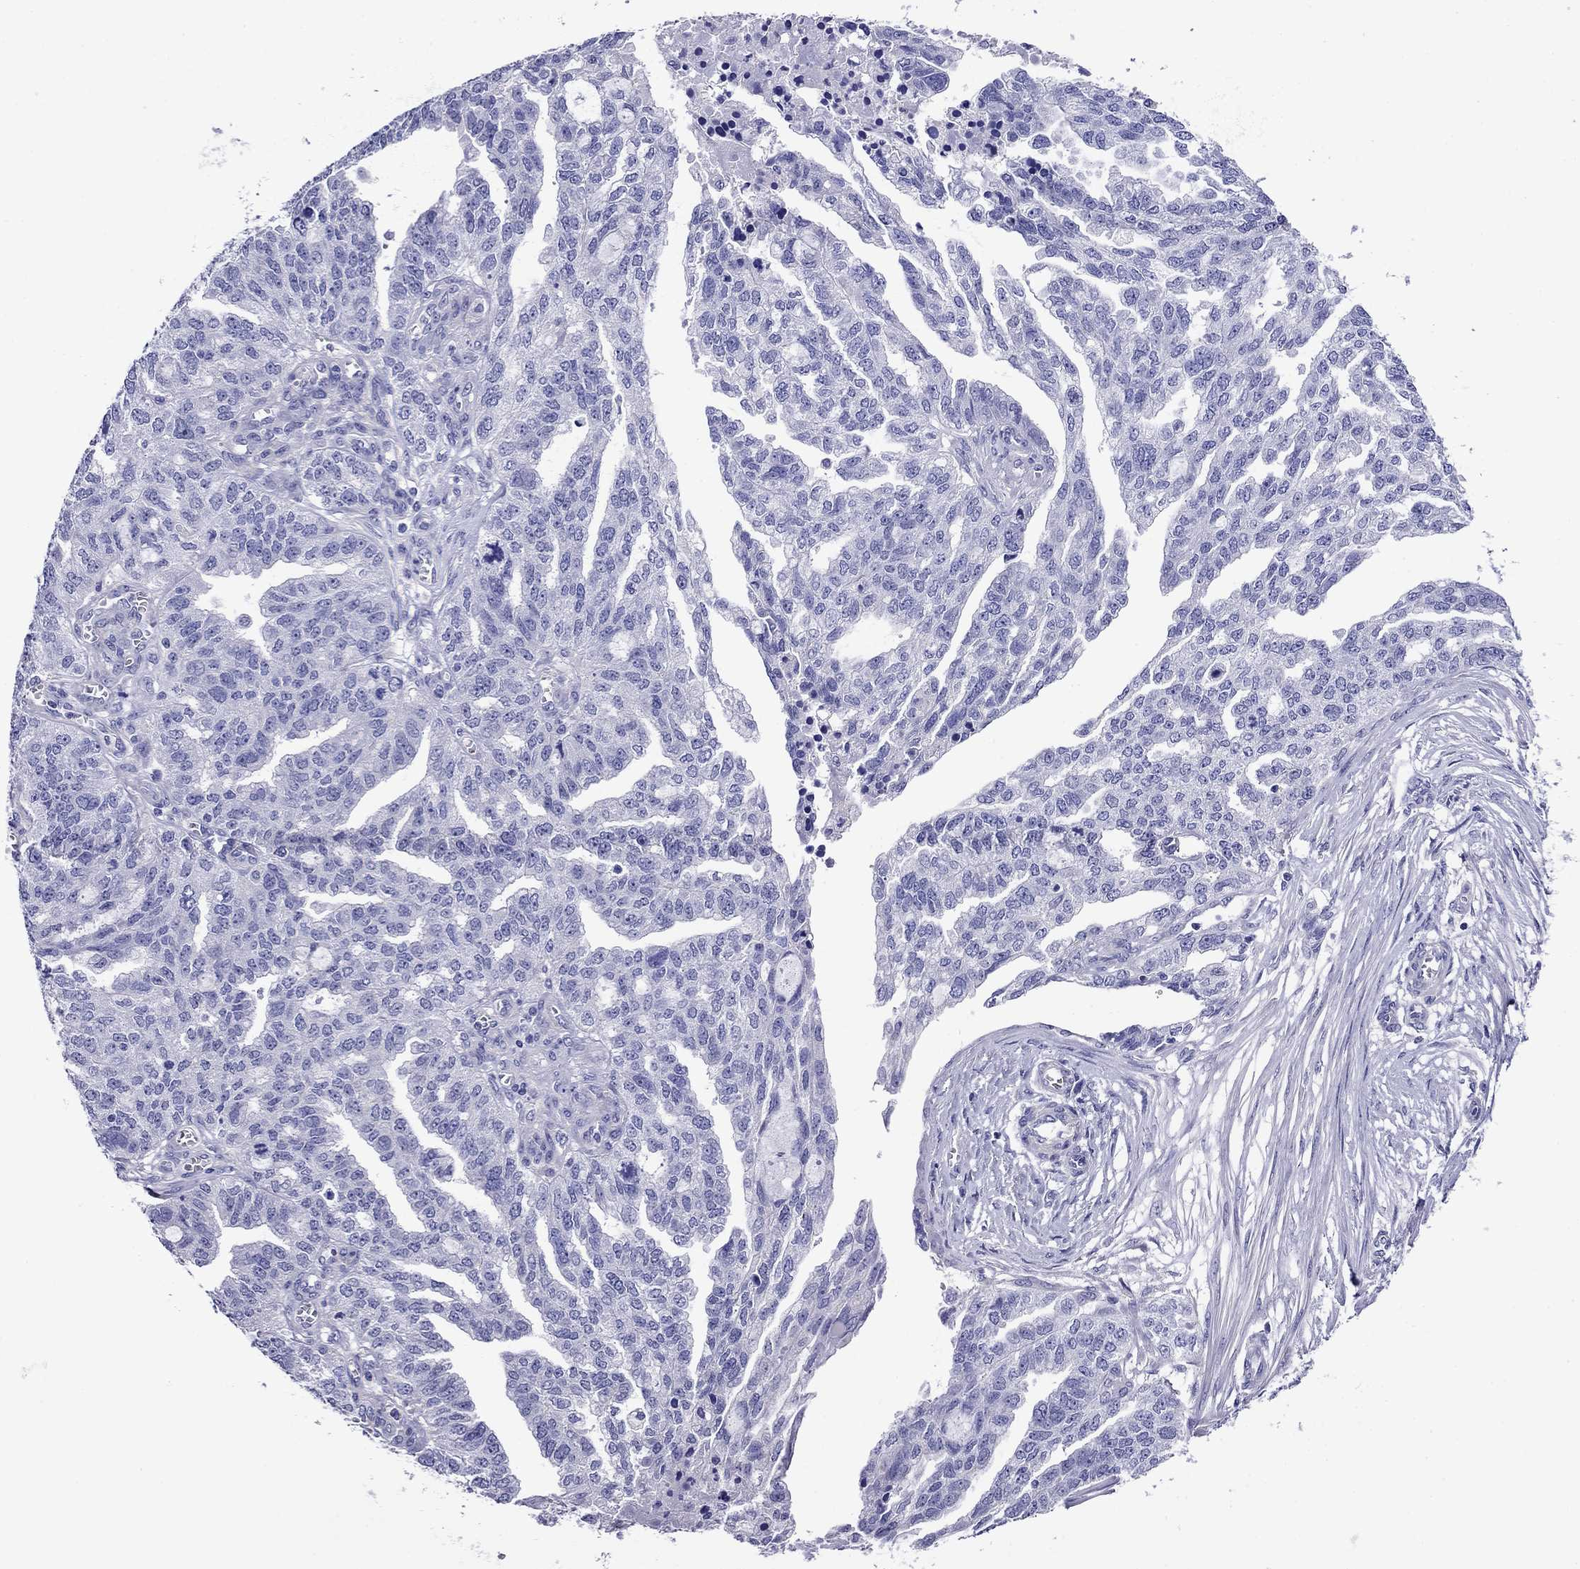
{"staining": {"intensity": "negative", "quantity": "none", "location": "none"}, "tissue": "ovarian cancer", "cell_type": "Tumor cells", "image_type": "cancer", "snomed": [{"axis": "morphology", "description": "Cystadenocarcinoma, serous, NOS"}, {"axis": "topography", "description": "Ovary"}], "caption": "Micrograph shows no protein positivity in tumor cells of ovarian serous cystadenocarcinoma tissue.", "gene": "SCG2", "patient": {"sex": "female", "age": 51}}